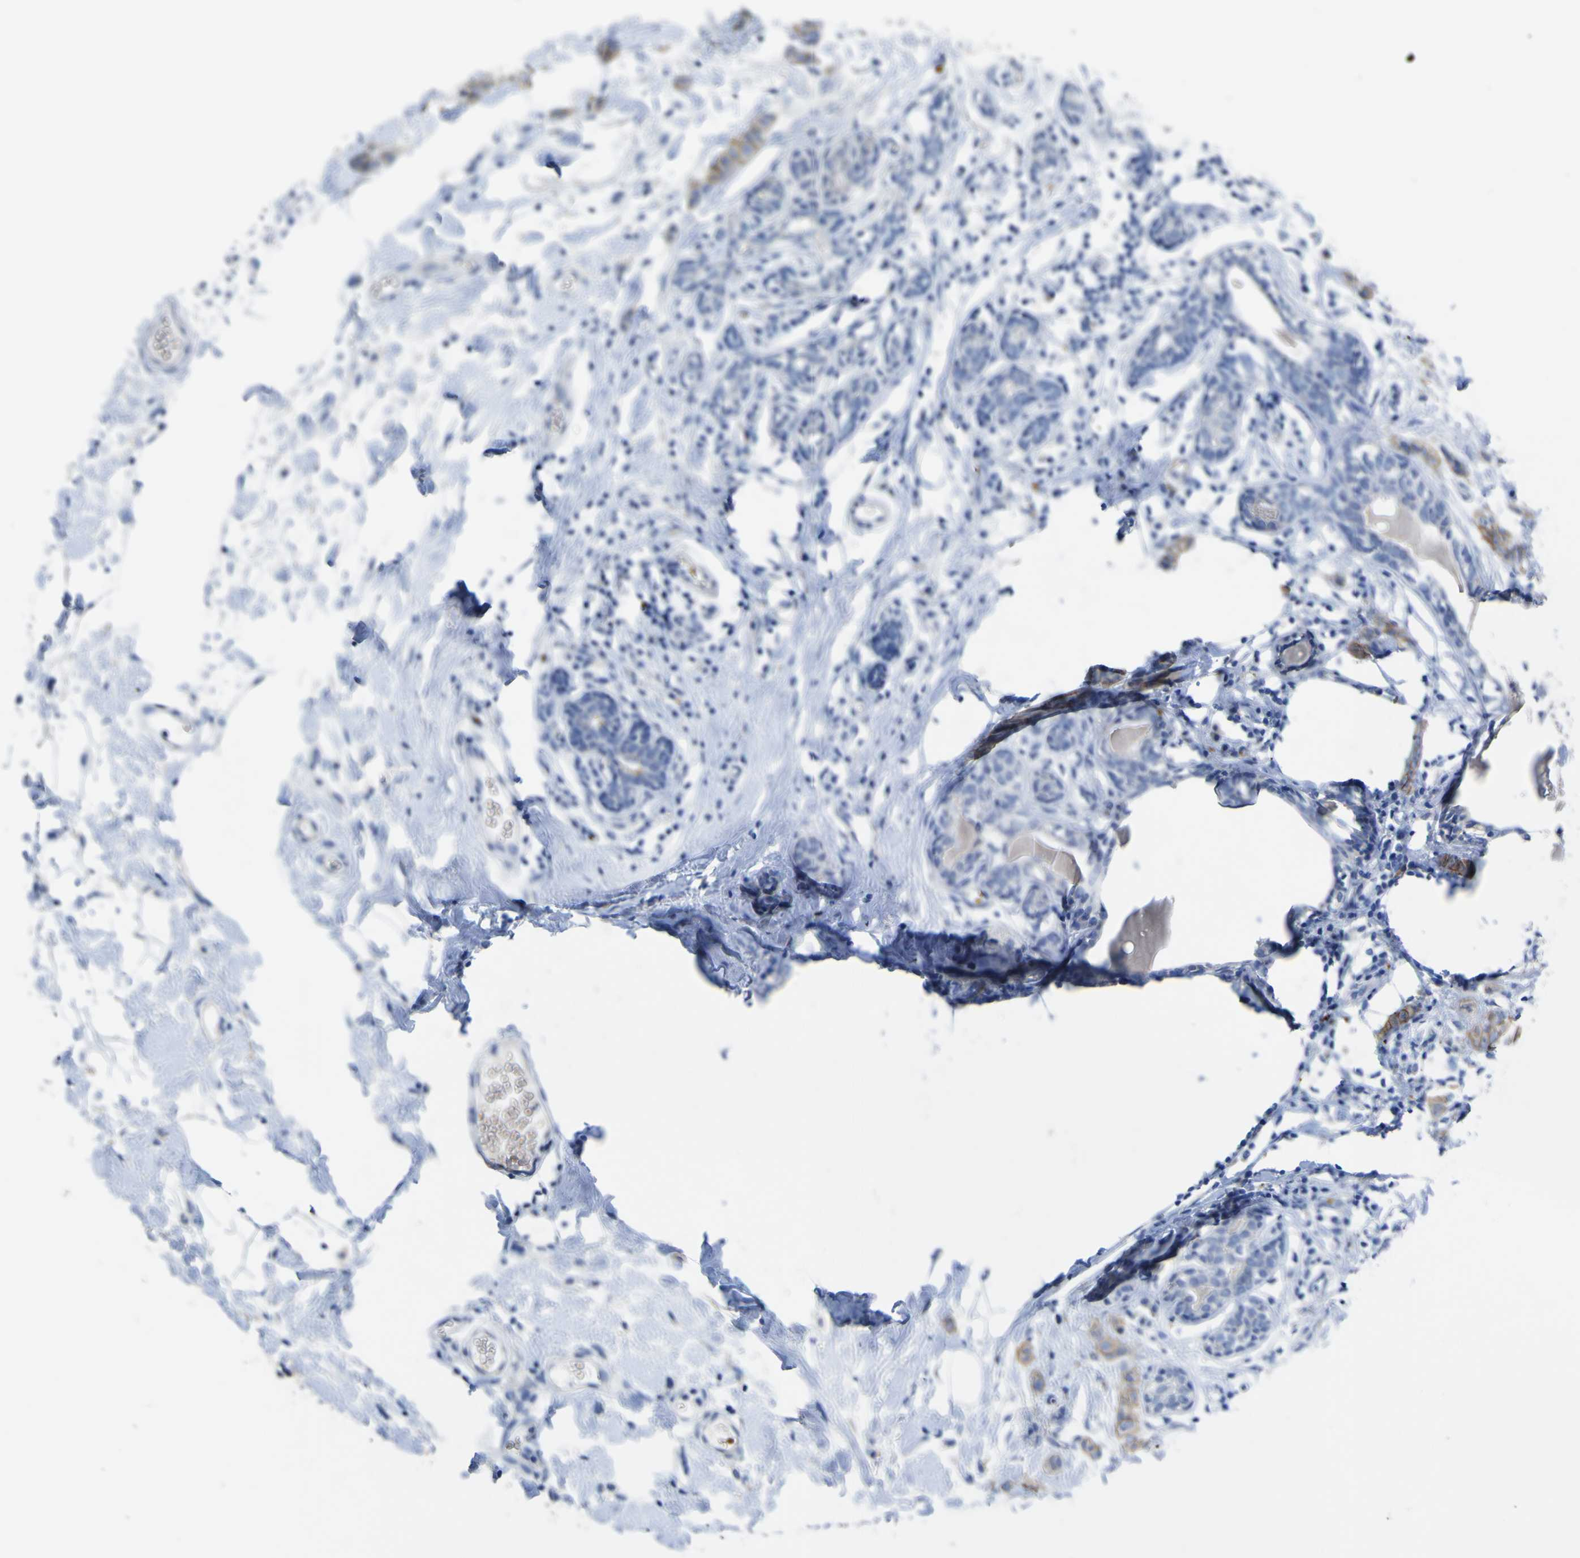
{"staining": {"intensity": "weak", "quantity": "25%-75%", "location": "cytoplasmic/membranous"}, "tissue": "breast cancer", "cell_type": "Tumor cells", "image_type": "cancer", "snomed": [{"axis": "morphology", "description": "Normal tissue, NOS"}, {"axis": "morphology", "description": "Duct carcinoma"}, {"axis": "topography", "description": "Breast"}], "caption": "A low amount of weak cytoplasmic/membranous staining is present in about 25%-75% of tumor cells in breast cancer (invasive ductal carcinoma) tissue.", "gene": "GCM1", "patient": {"sex": "female", "age": 40}}